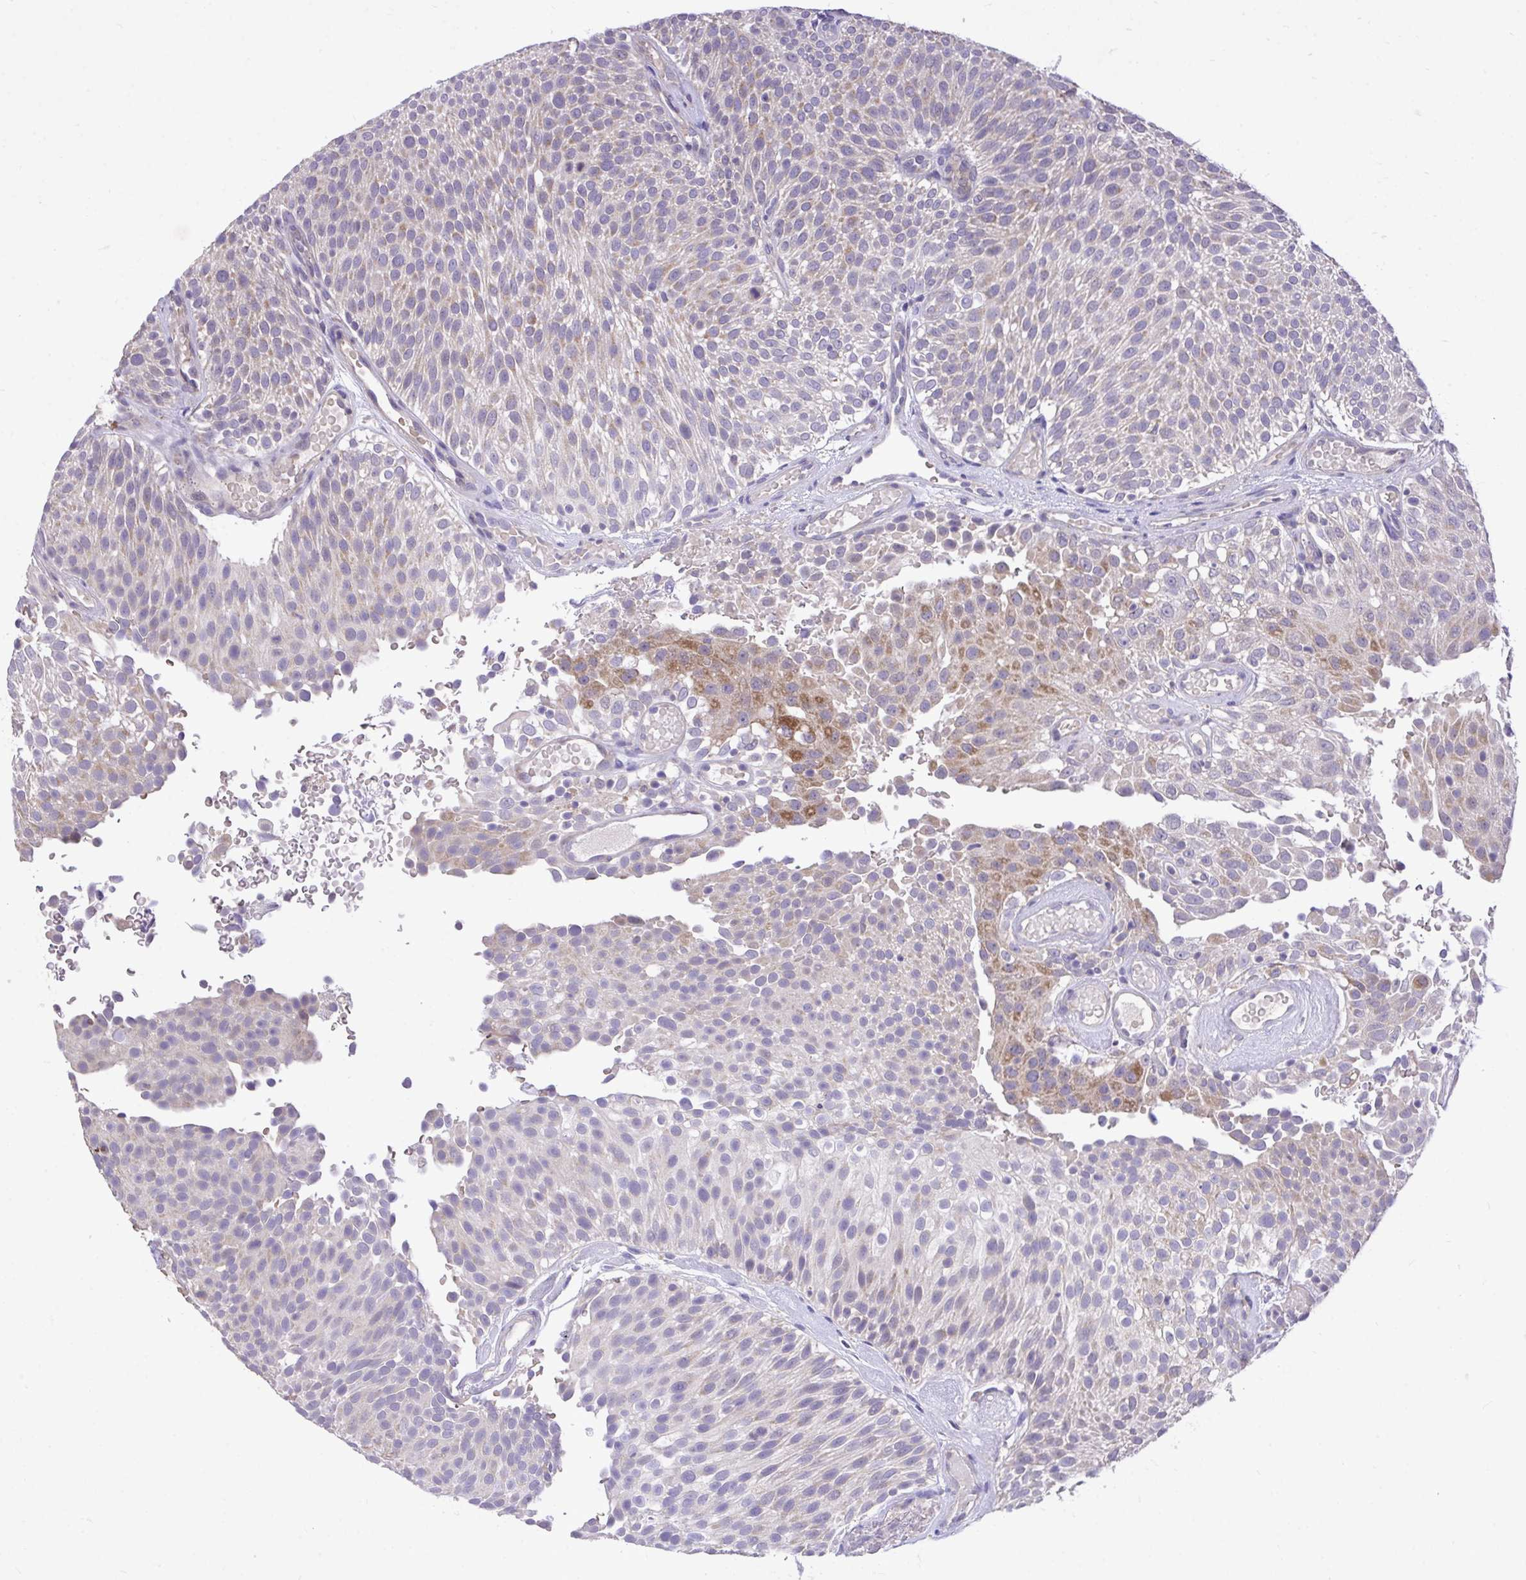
{"staining": {"intensity": "moderate", "quantity": "<25%", "location": "cytoplasmic/membranous"}, "tissue": "urothelial cancer", "cell_type": "Tumor cells", "image_type": "cancer", "snomed": [{"axis": "morphology", "description": "Urothelial carcinoma, Low grade"}, {"axis": "topography", "description": "Urinary bladder"}], "caption": "Immunohistochemical staining of human urothelial carcinoma (low-grade) exhibits low levels of moderate cytoplasmic/membranous staining in approximately <25% of tumor cells.", "gene": "MPC2", "patient": {"sex": "male", "age": 78}}